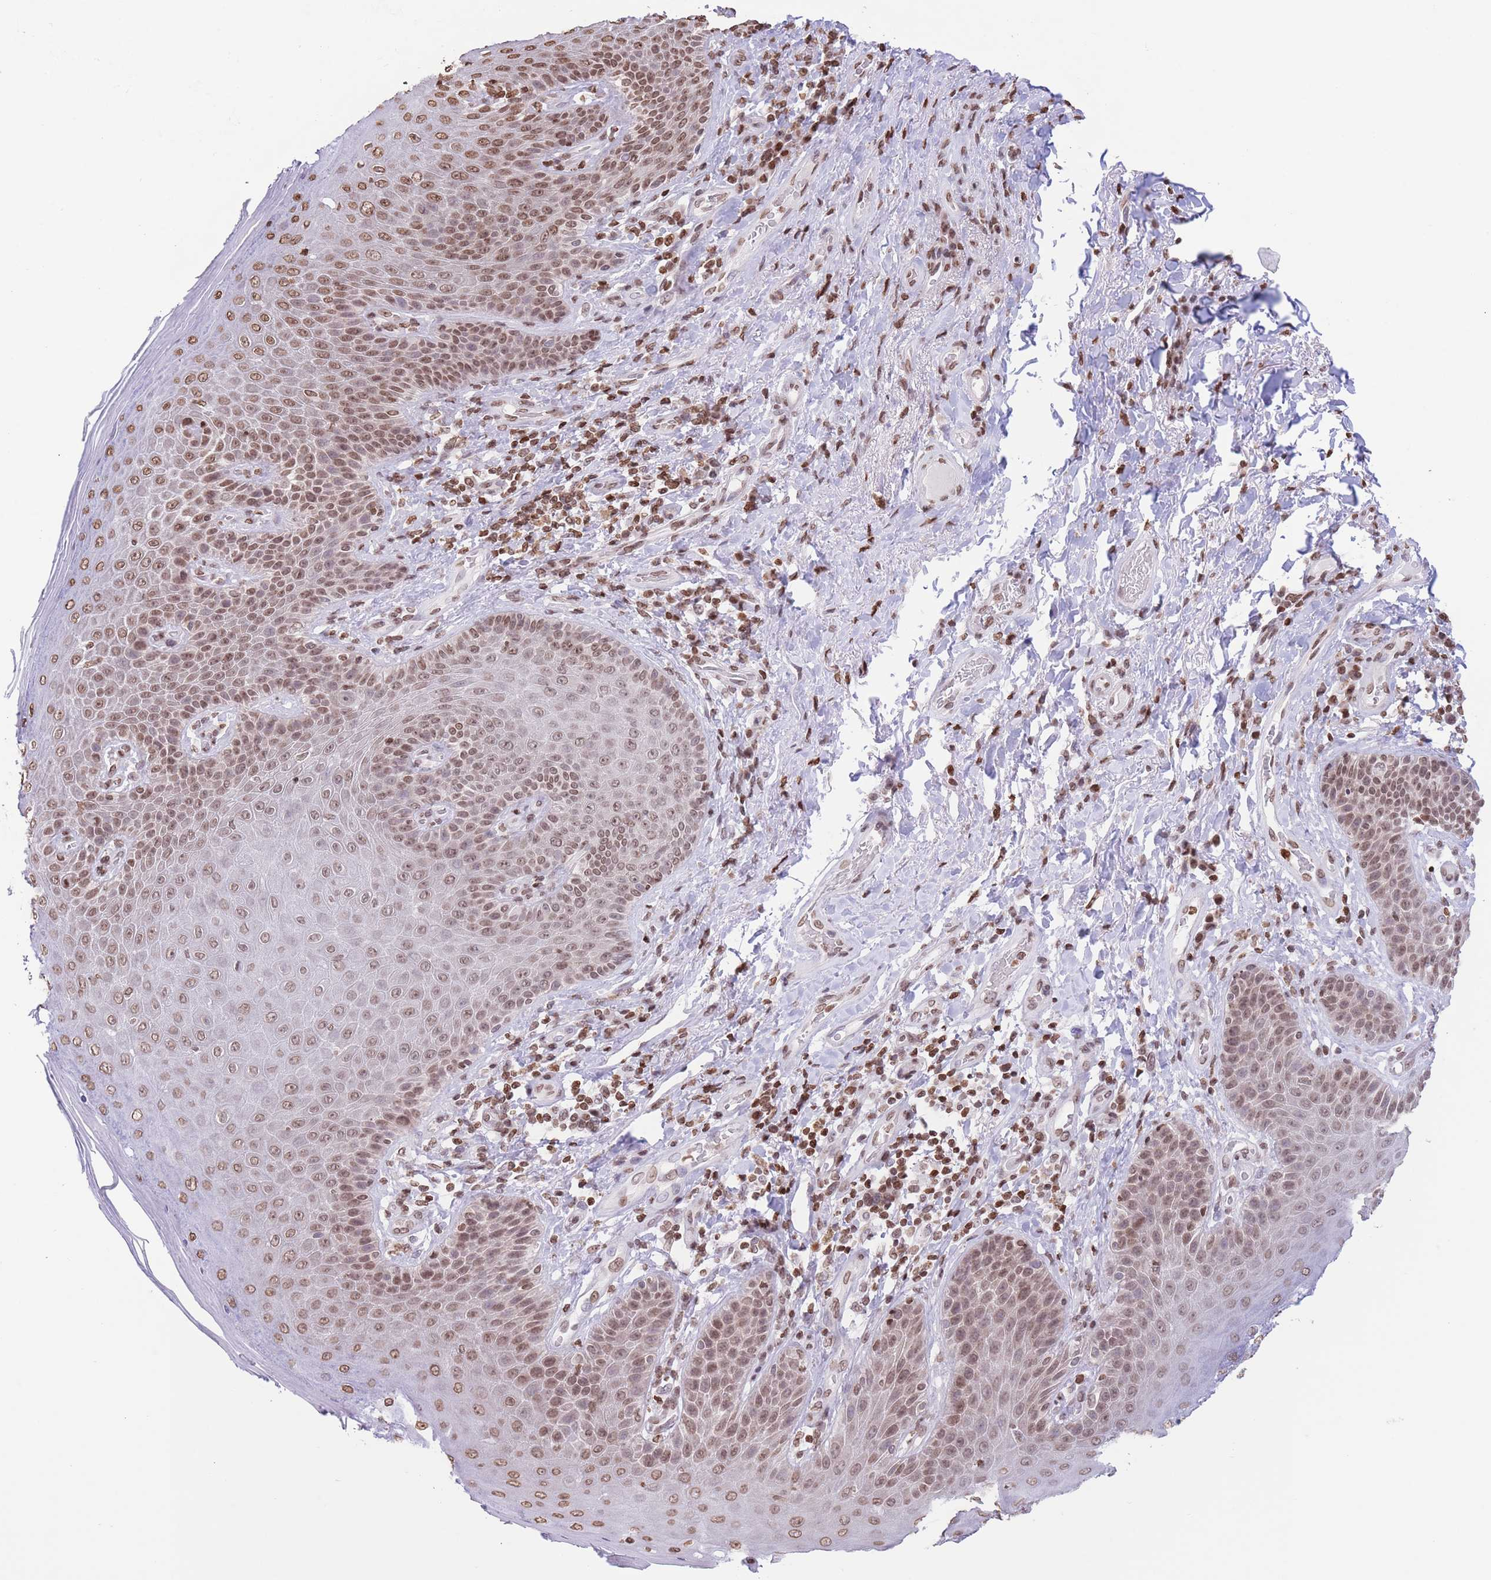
{"staining": {"intensity": "moderate", "quantity": ">75%", "location": "nuclear"}, "tissue": "skin", "cell_type": "Epidermal cells", "image_type": "normal", "snomed": [{"axis": "morphology", "description": "Normal tissue, NOS"}, {"axis": "topography", "description": "Anal"}], "caption": "This micrograph displays immunohistochemistry staining of unremarkable human skin, with medium moderate nuclear expression in approximately >75% of epidermal cells.", "gene": "H2BC10", "patient": {"sex": "female", "age": 89}}